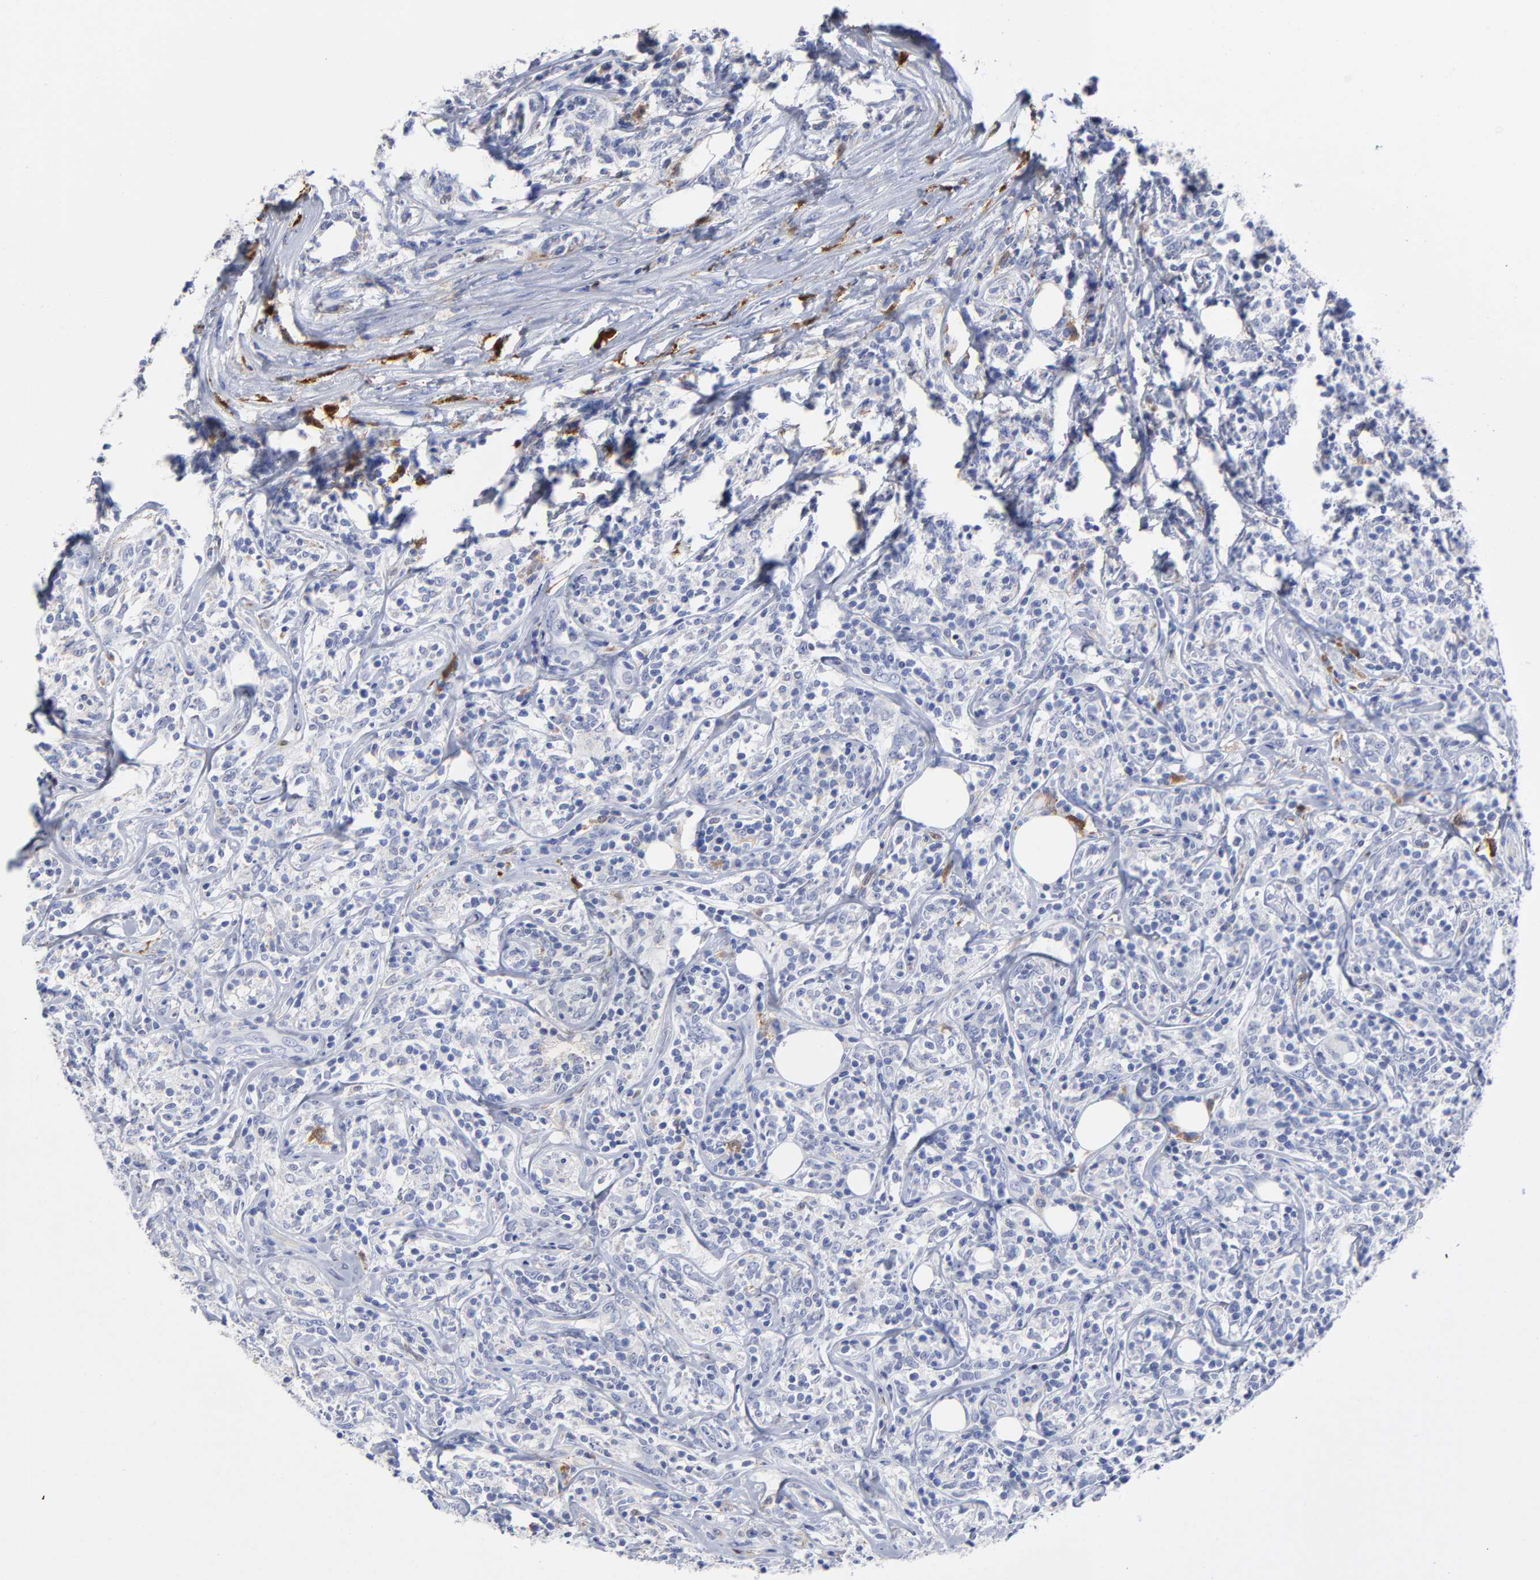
{"staining": {"intensity": "negative", "quantity": "none", "location": "none"}, "tissue": "lymphoma", "cell_type": "Tumor cells", "image_type": "cancer", "snomed": [{"axis": "morphology", "description": "Malignant lymphoma, non-Hodgkin's type, High grade"}, {"axis": "topography", "description": "Lymph node"}], "caption": "The histopathology image demonstrates no significant staining in tumor cells of malignant lymphoma, non-Hodgkin's type (high-grade). (Brightfield microscopy of DAB immunohistochemistry (IHC) at high magnification).", "gene": "PTP4A1", "patient": {"sex": "female", "age": 84}}